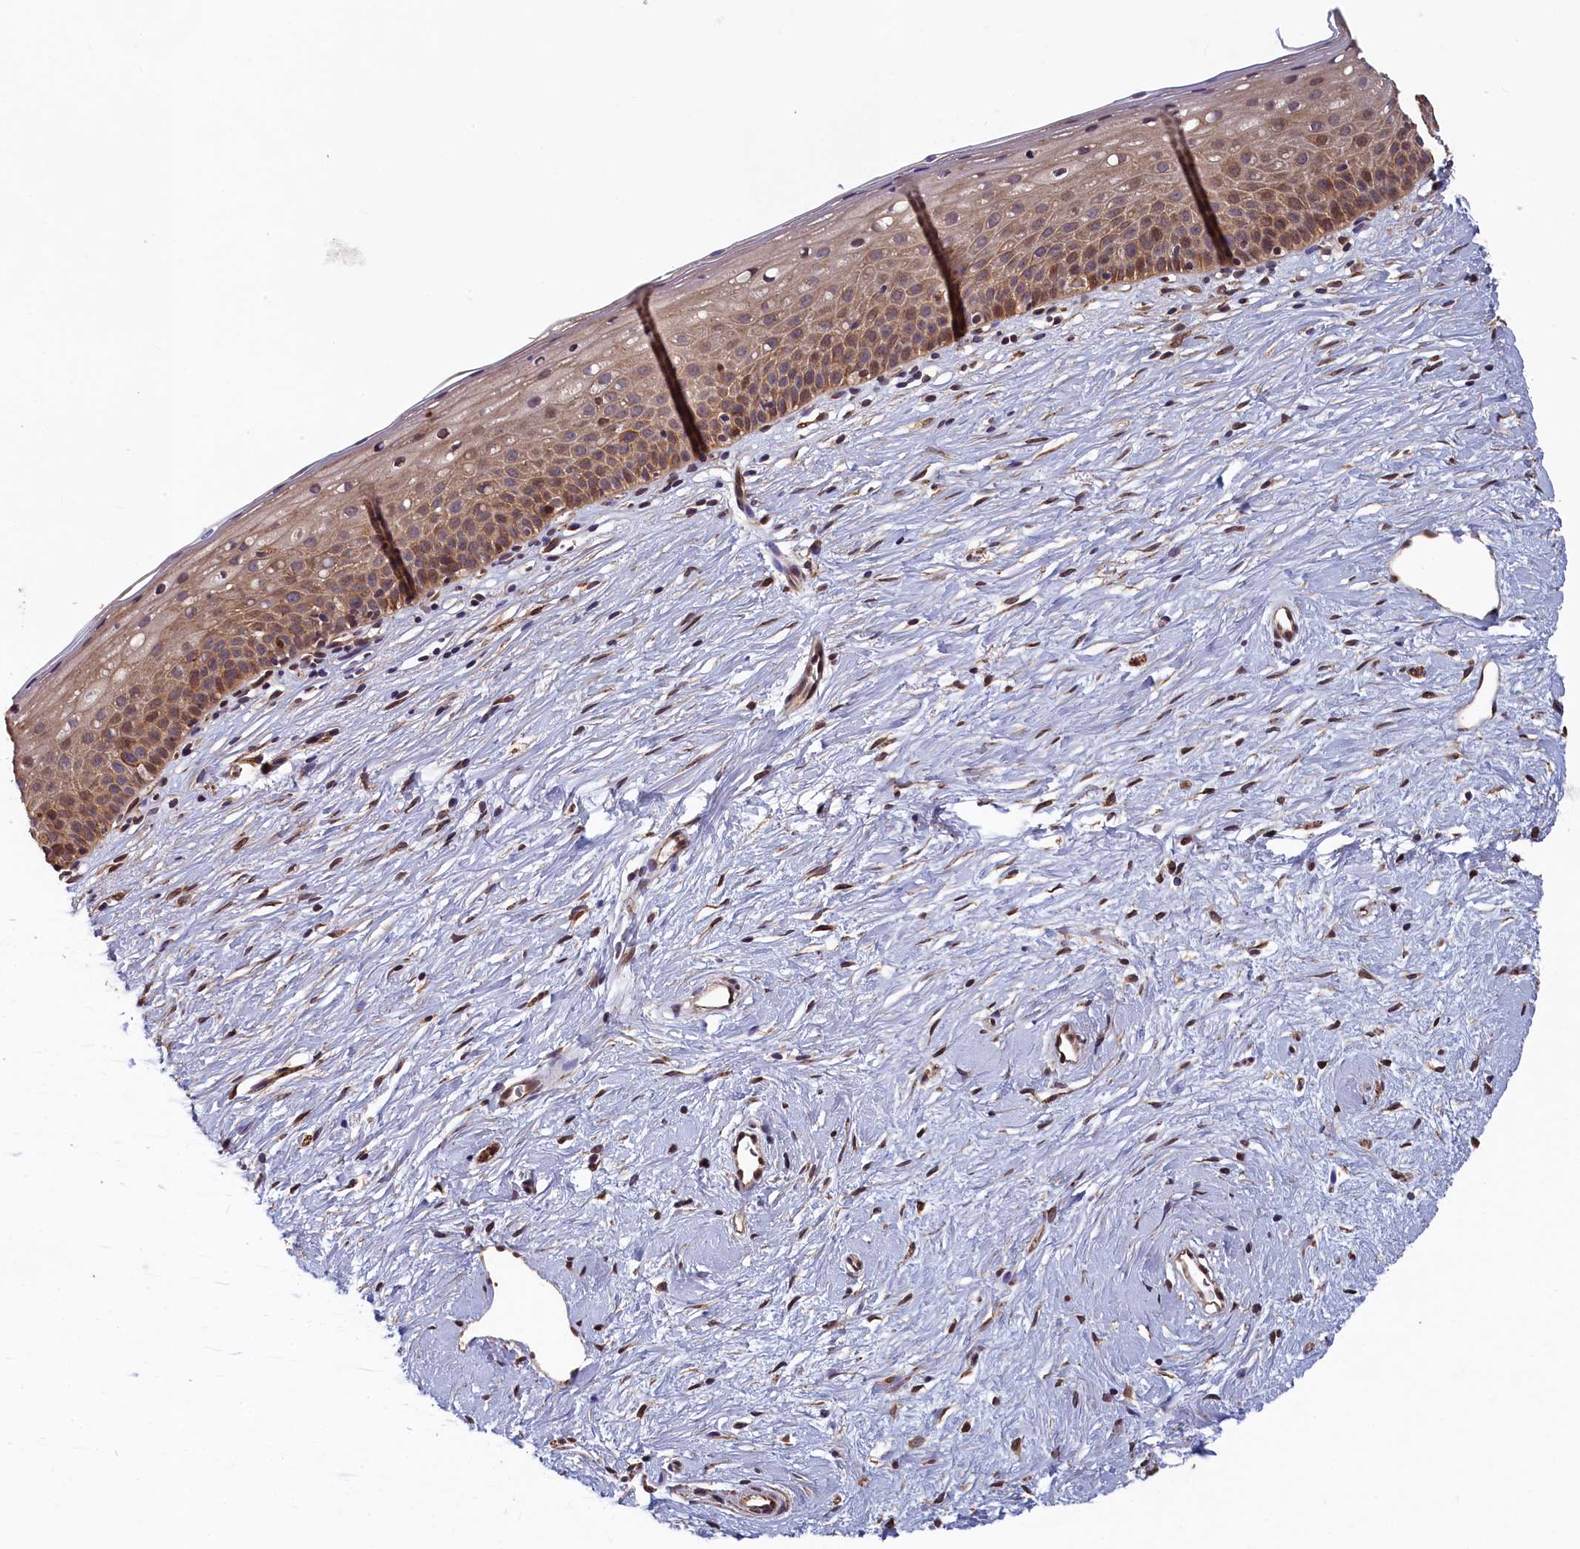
{"staining": {"intensity": "moderate", "quantity": ">75%", "location": "cytoplasmic/membranous"}, "tissue": "cervix", "cell_type": "Glandular cells", "image_type": "normal", "snomed": [{"axis": "morphology", "description": "Normal tissue, NOS"}, {"axis": "topography", "description": "Cervix"}], "caption": "About >75% of glandular cells in normal cervix exhibit moderate cytoplasmic/membranous protein positivity as visualized by brown immunohistochemical staining.", "gene": "TMEM116", "patient": {"sex": "female", "age": 57}}